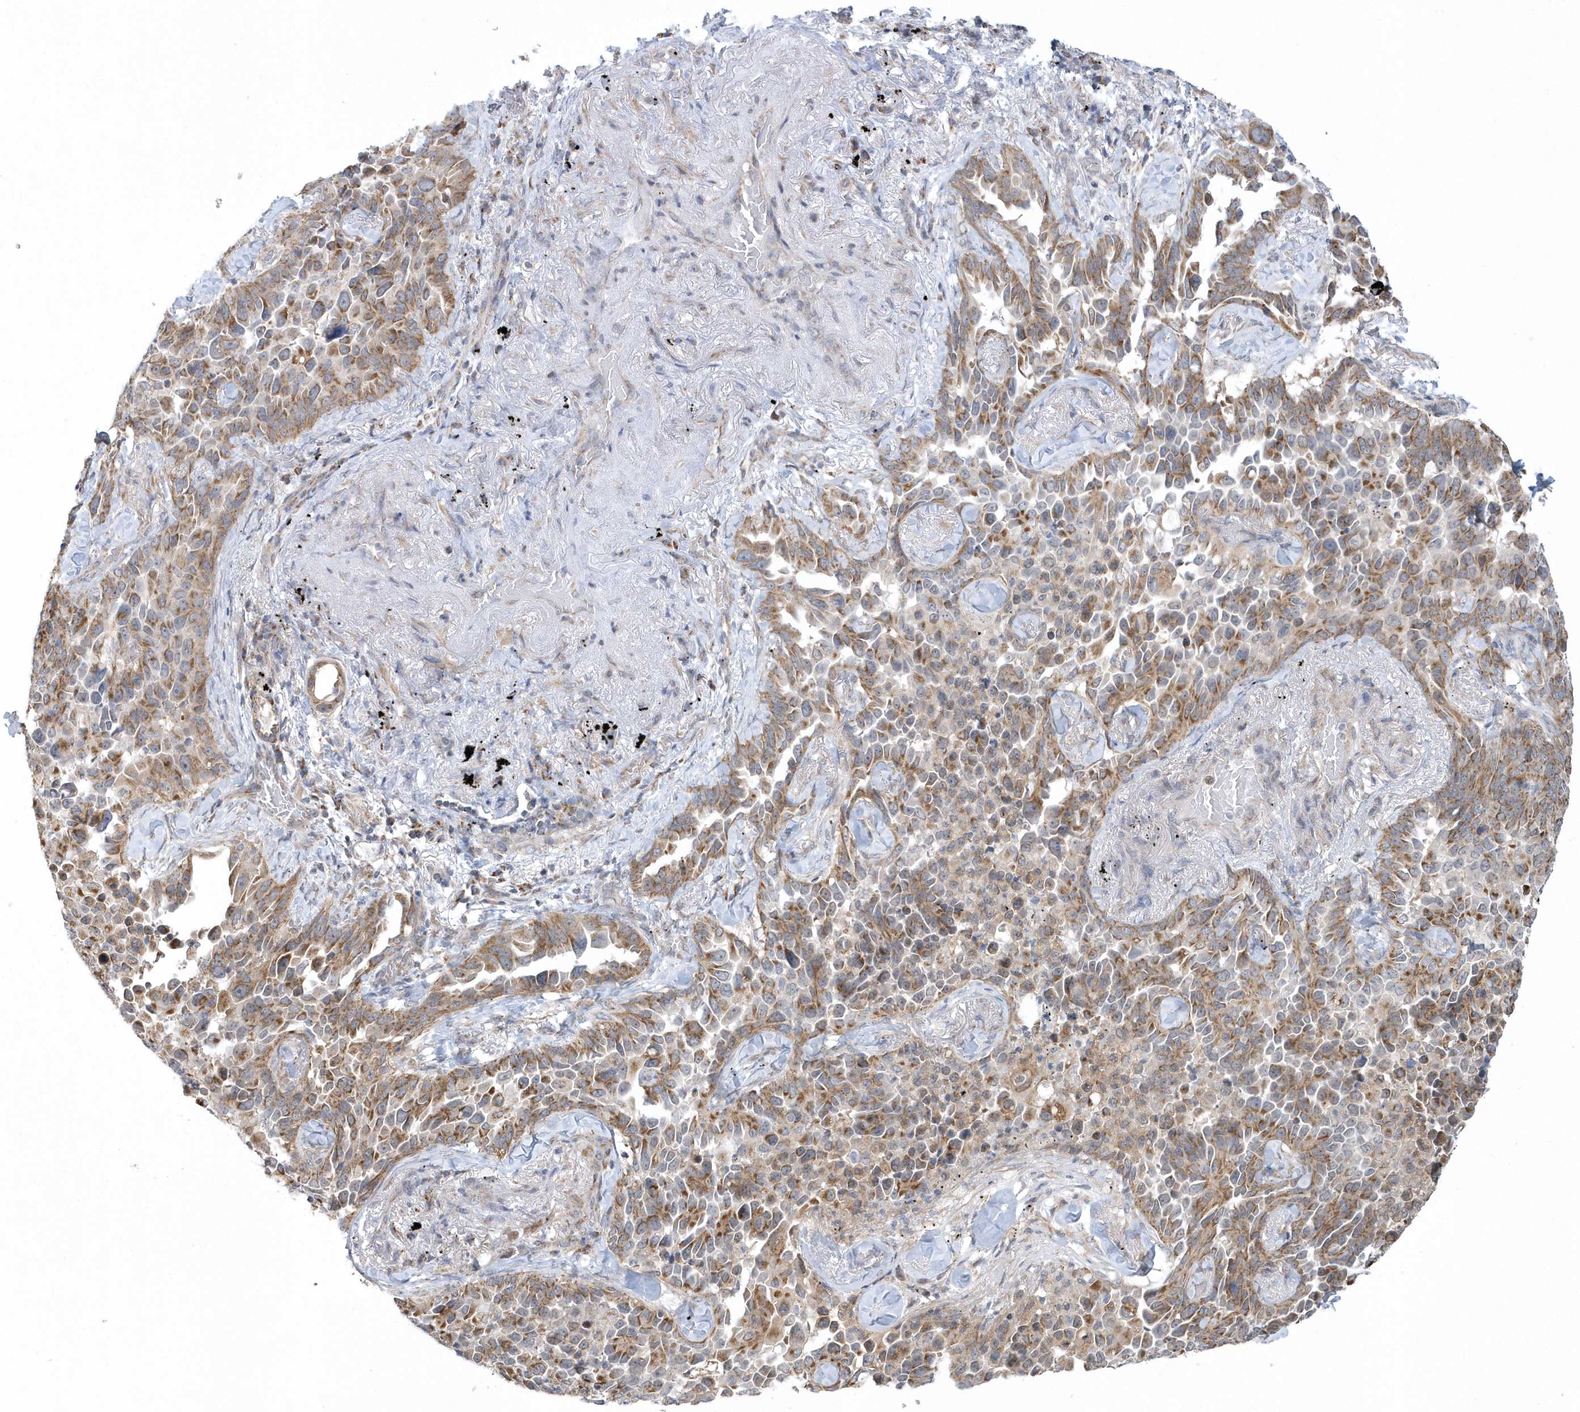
{"staining": {"intensity": "moderate", "quantity": ">75%", "location": "cytoplasmic/membranous"}, "tissue": "lung cancer", "cell_type": "Tumor cells", "image_type": "cancer", "snomed": [{"axis": "morphology", "description": "Adenocarcinoma, NOS"}, {"axis": "topography", "description": "Lung"}], "caption": "Immunohistochemistry (IHC) (DAB) staining of lung cancer exhibits moderate cytoplasmic/membranous protein positivity in approximately >75% of tumor cells. Nuclei are stained in blue.", "gene": "SLX9", "patient": {"sex": "female", "age": 67}}